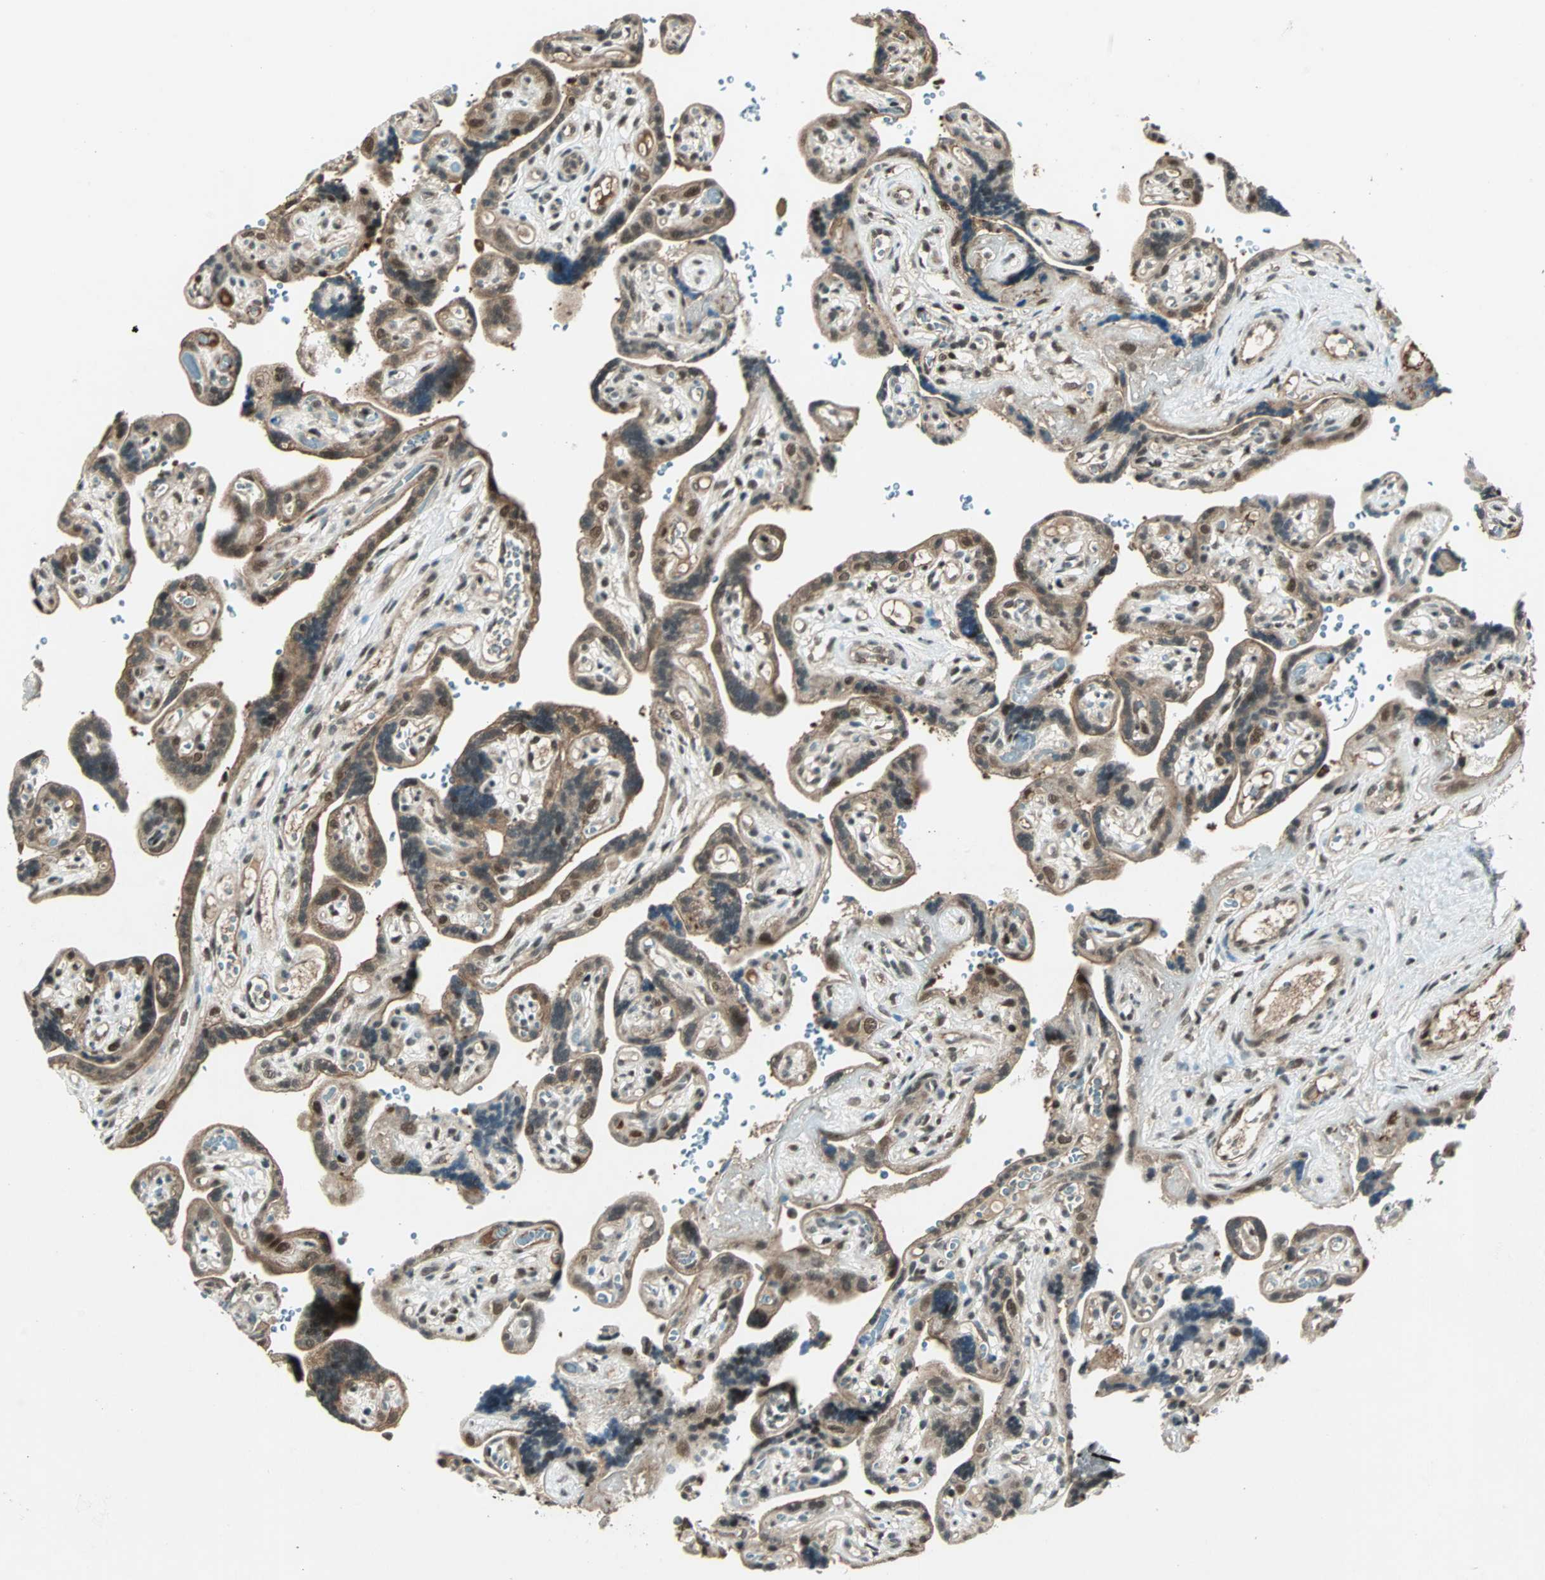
{"staining": {"intensity": "moderate", "quantity": ">75%", "location": "nuclear"}, "tissue": "placenta", "cell_type": "Decidual cells", "image_type": "normal", "snomed": [{"axis": "morphology", "description": "Normal tissue, NOS"}, {"axis": "topography", "description": "Placenta"}], "caption": "A histopathology image of placenta stained for a protein reveals moderate nuclear brown staining in decidual cells. Ihc stains the protein in brown and the nuclei are stained blue.", "gene": "ZNF701", "patient": {"sex": "female", "age": 30}}